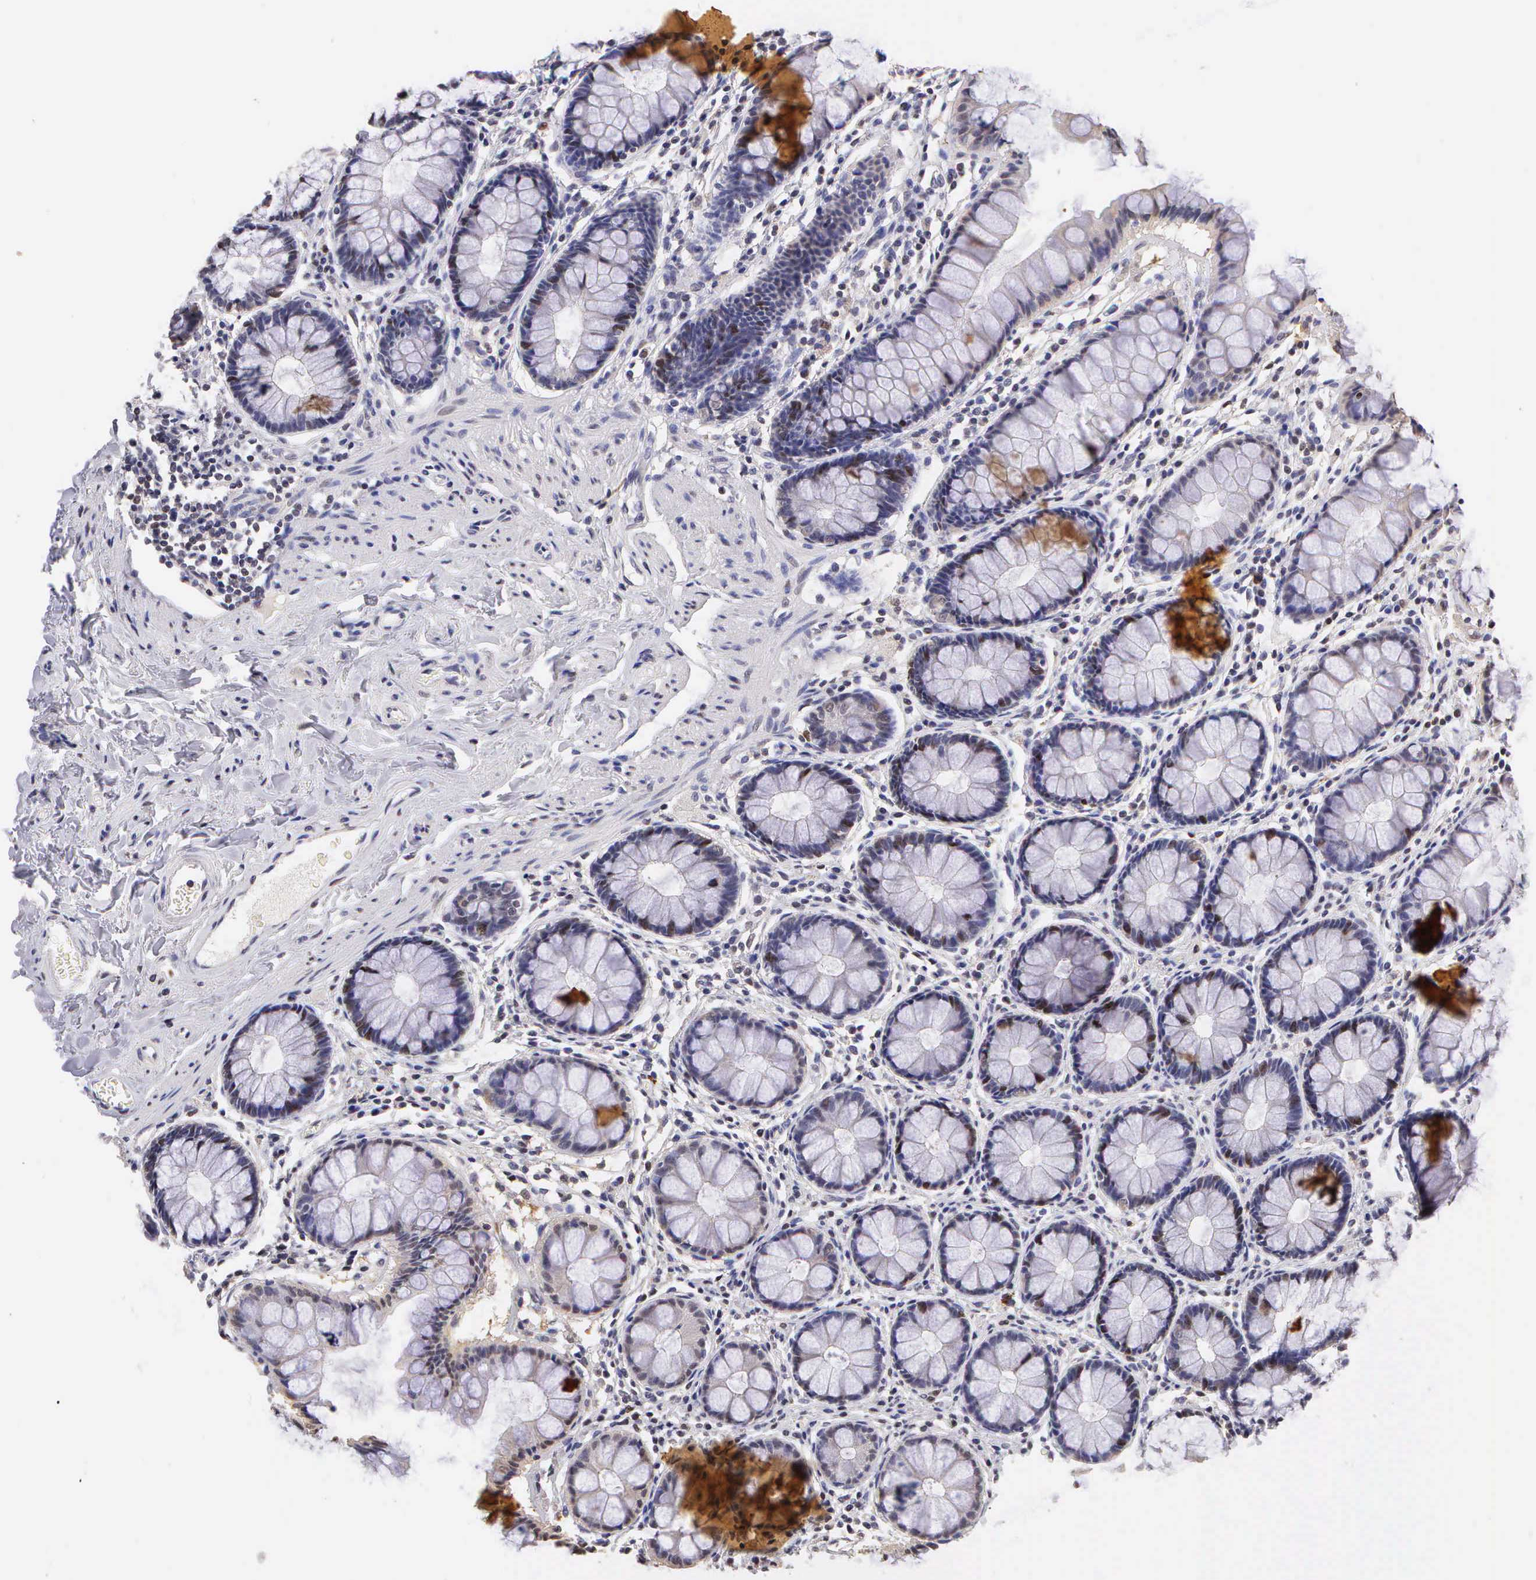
{"staining": {"intensity": "moderate", "quantity": "<25%", "location": "nuclear"}, "tissue": "rectum", "cell_type": "Glandular cells", "image_type": "normal", "snomed": [{"axis": "morphology", "description": "Normal tissue, NOS"}, {"axis": "topography", "description": "Rectum"}], "caption": "Glandular cells exhibit low levels of moderate nuclear positivity in about <25% of cells in benign rectum.", "gene": "MKI67", "patient": {"sex": "male", "age": 86}}